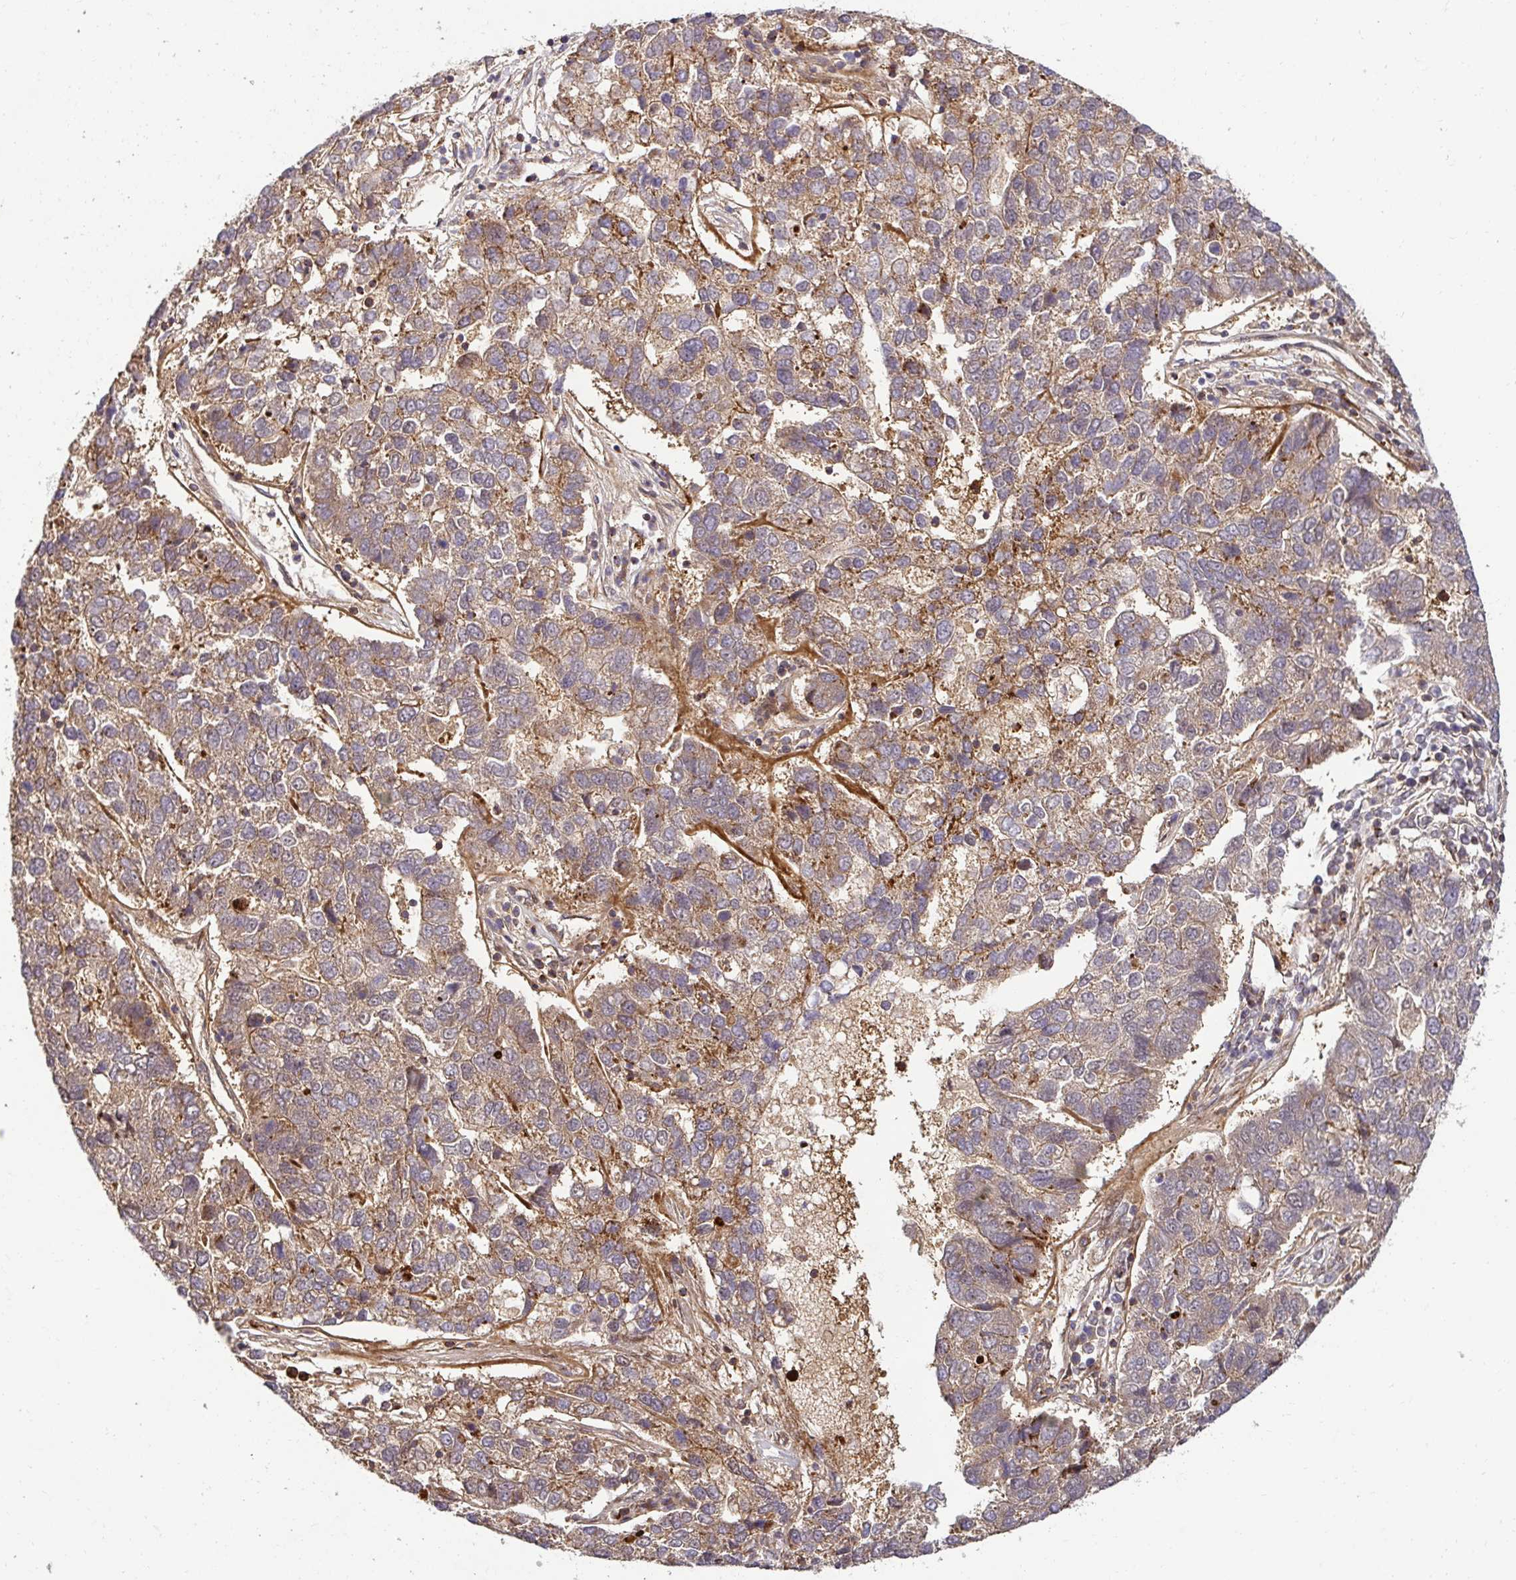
{"staining": {"intensity": "weak", "quantity": "<25%", "location": "cytoplasmic/membranous"}, "tissue": "pancreatic cancer", "cell_type": "Tumor cells", "image_type": "cancer", "snomed": [{"axis": "morphology", "description": "Adenocarcinoma, NOS"}, {"axis": "topography", "description": "Pancreas"}], "caption": "Immunohistochemistry (IHC) micrograph of neoplastic tissue: human adenocarcinoma (pancreatic) stained with DAB (3,3'-diaminobenzidine) displays no significant protein expression in tumor cells.", "gene": "PSMA4", "patient": {"sex": "female", "age": 61}}